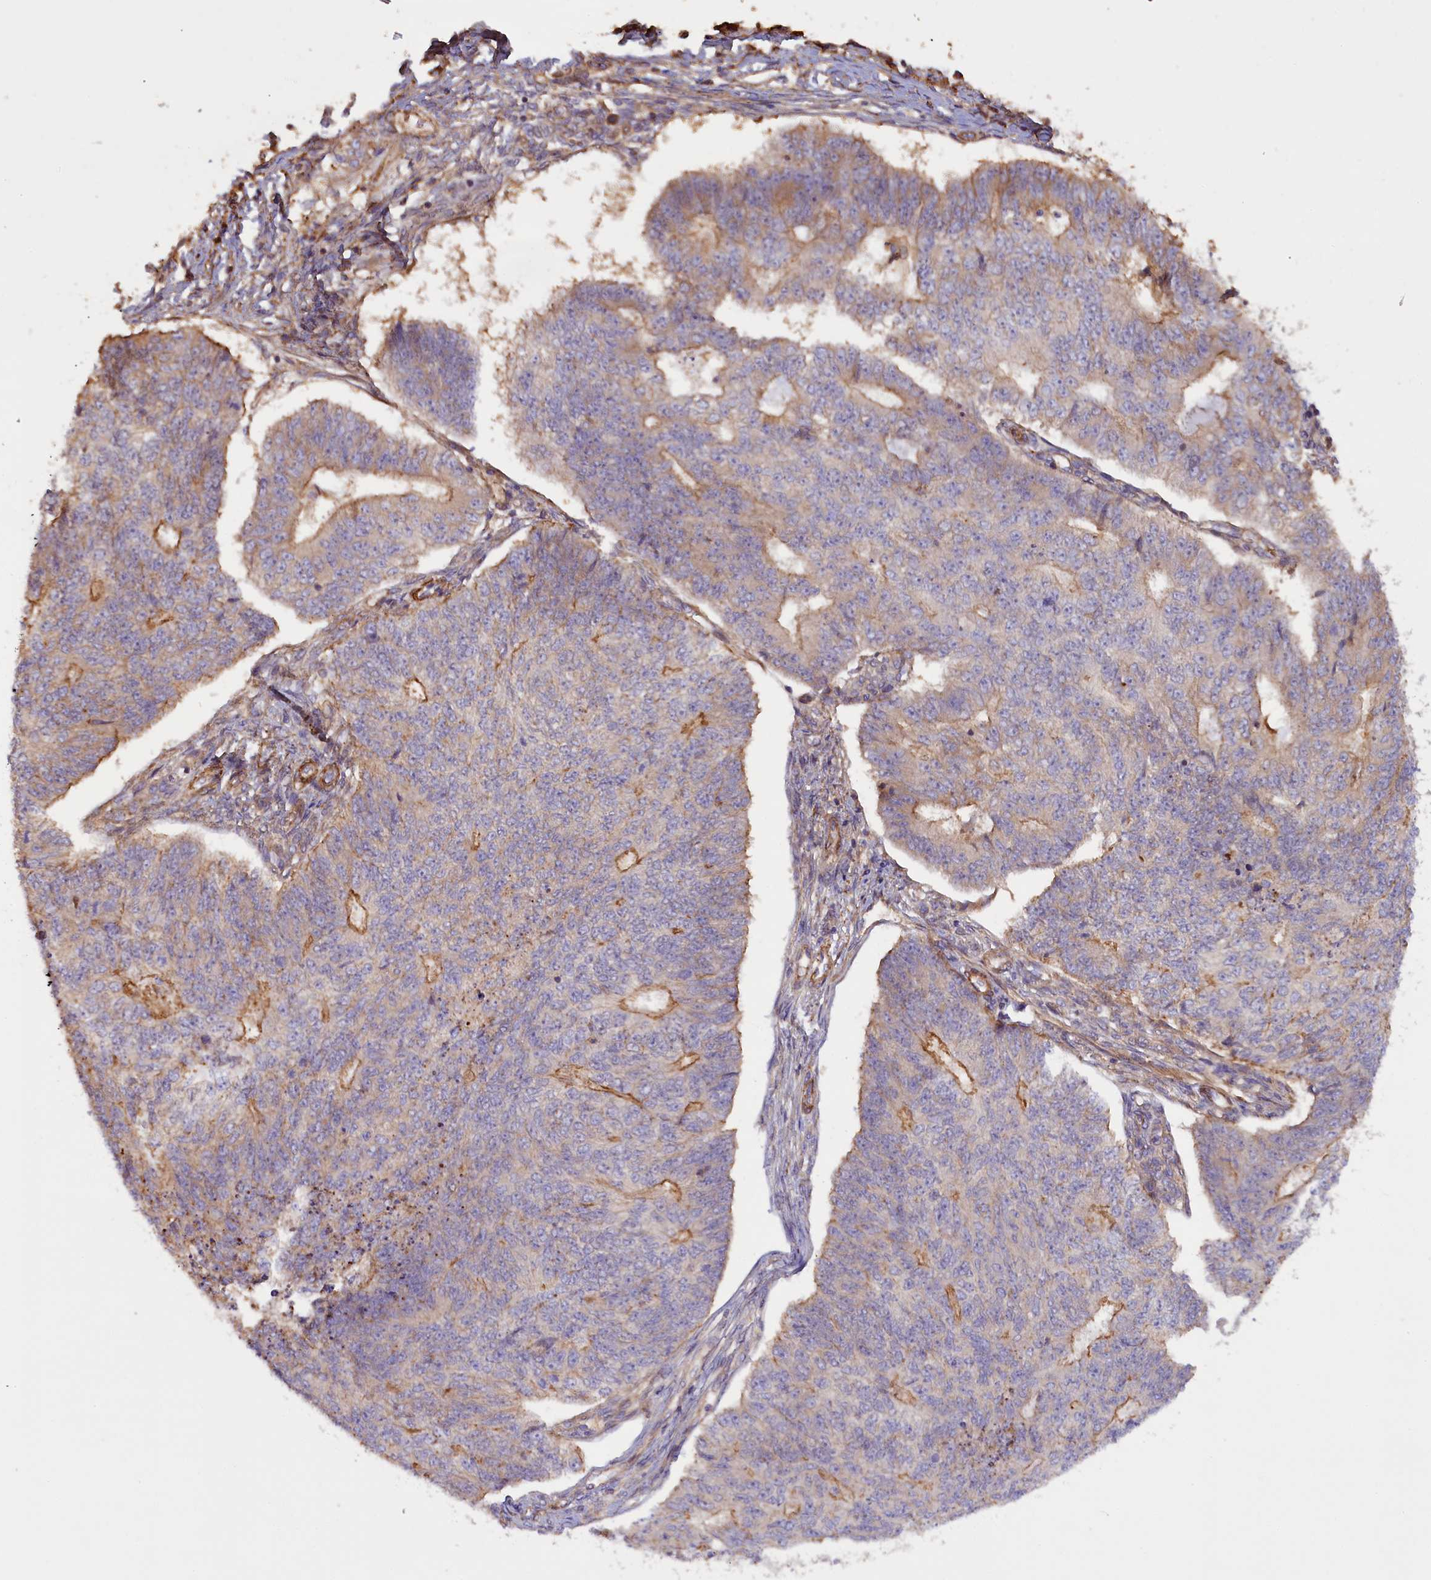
{"staining": {"intensity": "moderate", "quantity": "<25%", "location": "cytoplasmic/membranous"}, "tissue": "endometrial cancer", "cell_type": "Tumor cells", "image_type": "cancer", "snomed": [{"axis": "morphology", "description": "Adenocarcinoma, NOS"}, {"axis": "topography", "description": "Endometrium"}], "caption": "A micrograph of endometrial cancer (adenocarcinoma) stained for a protein reveals moderate cytoplasmic/membranous brown staining in tumor cells.", "gene": "FUZ", "patient": {"sex": "female", "age": 32}}